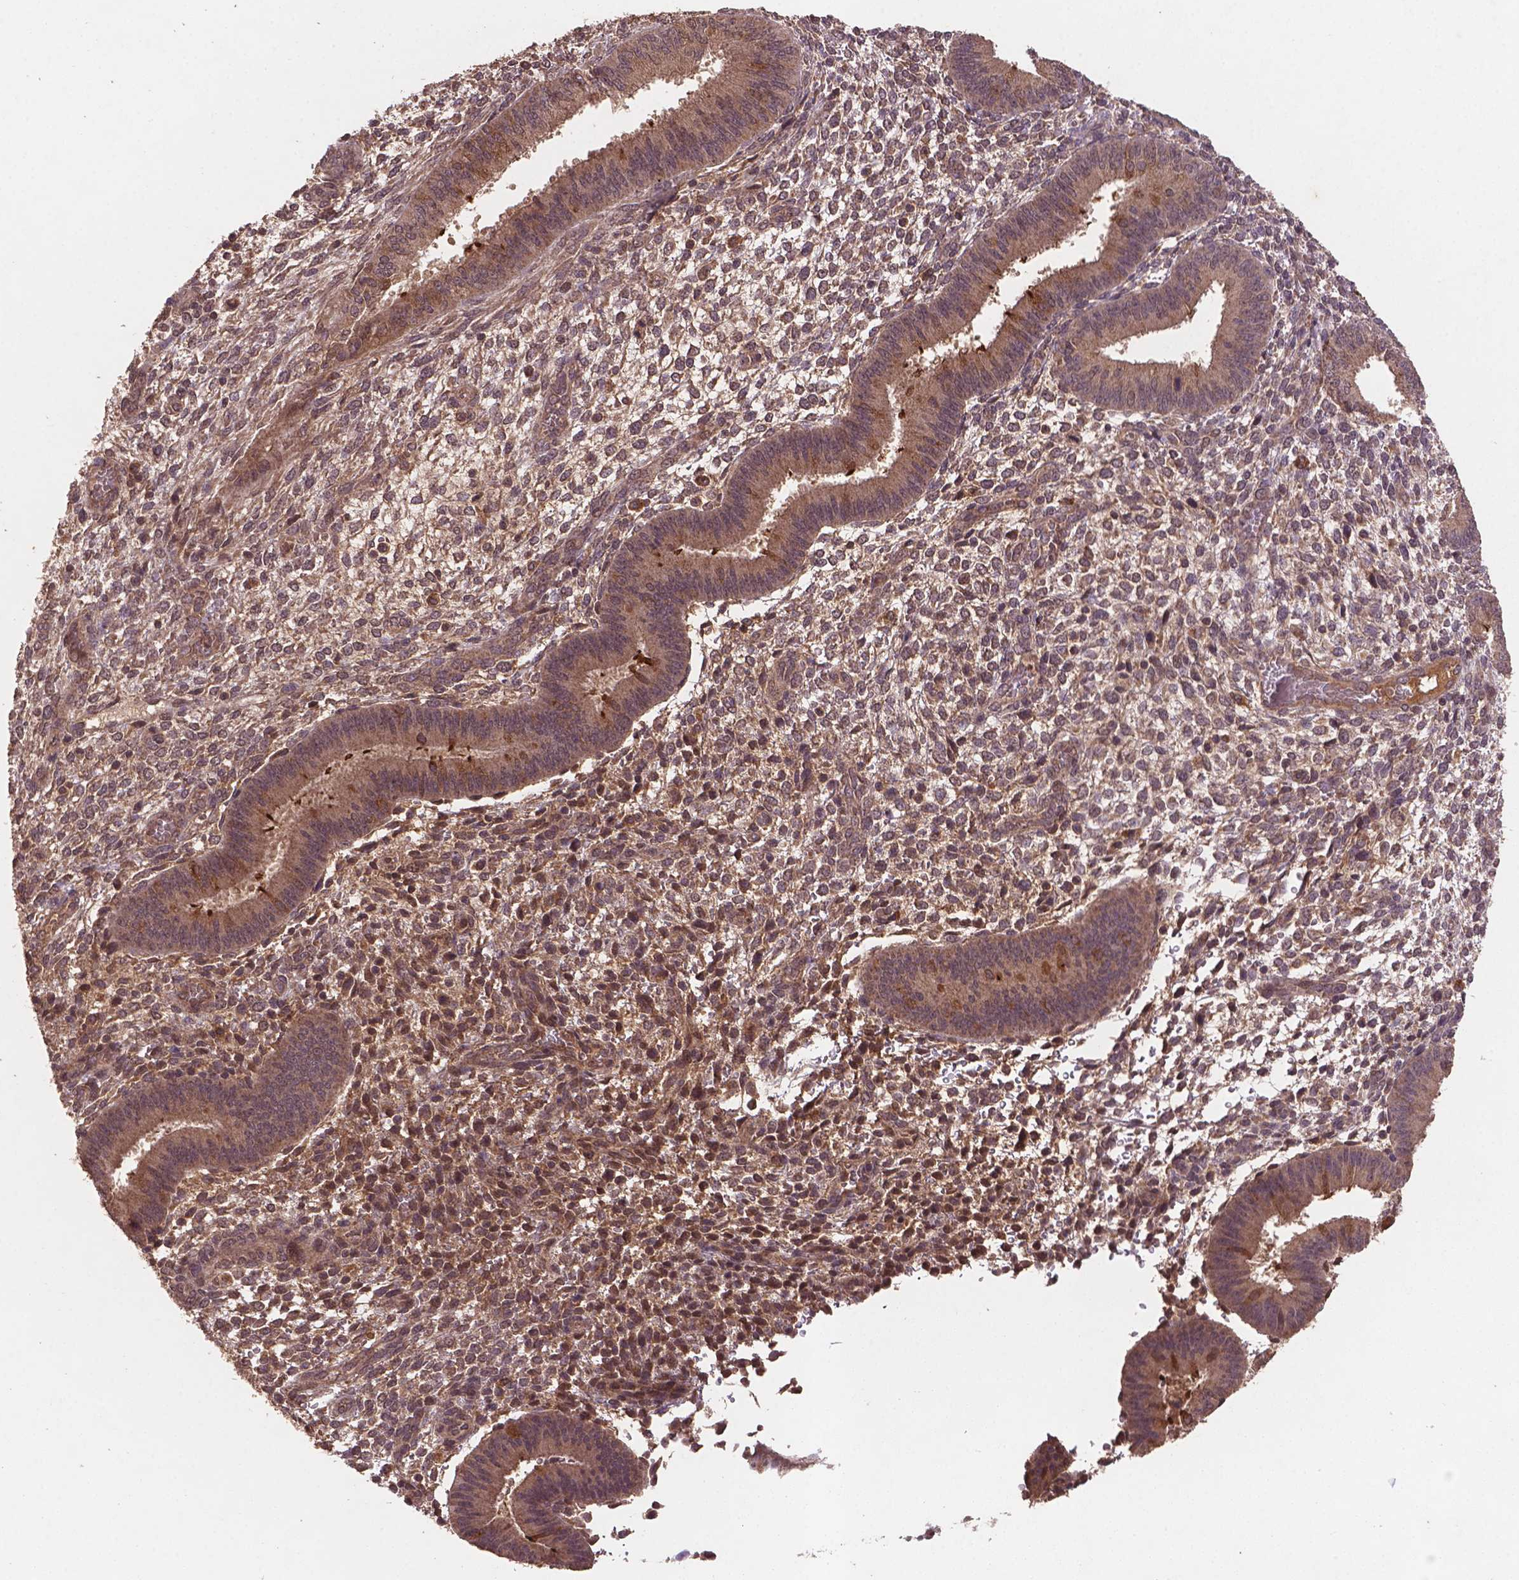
{"staining": {"intensity": "moderate", "quantity": "<25%", "location": "cytoplasmic/membranous,nuclear"}, "tissue": "endometrium", "cell_type": "Cells in endometrial stroma", "image_type": "normal", "snomed": [{"axis": "morphology", "description": "Normal tissue, NOS"}, {"axis": "topography", "description": "Endometrium"}], "caption": "Immunohistochemistry (IHC) (DAB) staining of unremarkable human endometrium reveals moderate cytoplasmic/membranous,nuclear protein positivity in about <25% of cells in endometrial stroma.", "gene": "NIPAL2", "patient": {"sex": "female", "age": 39}}